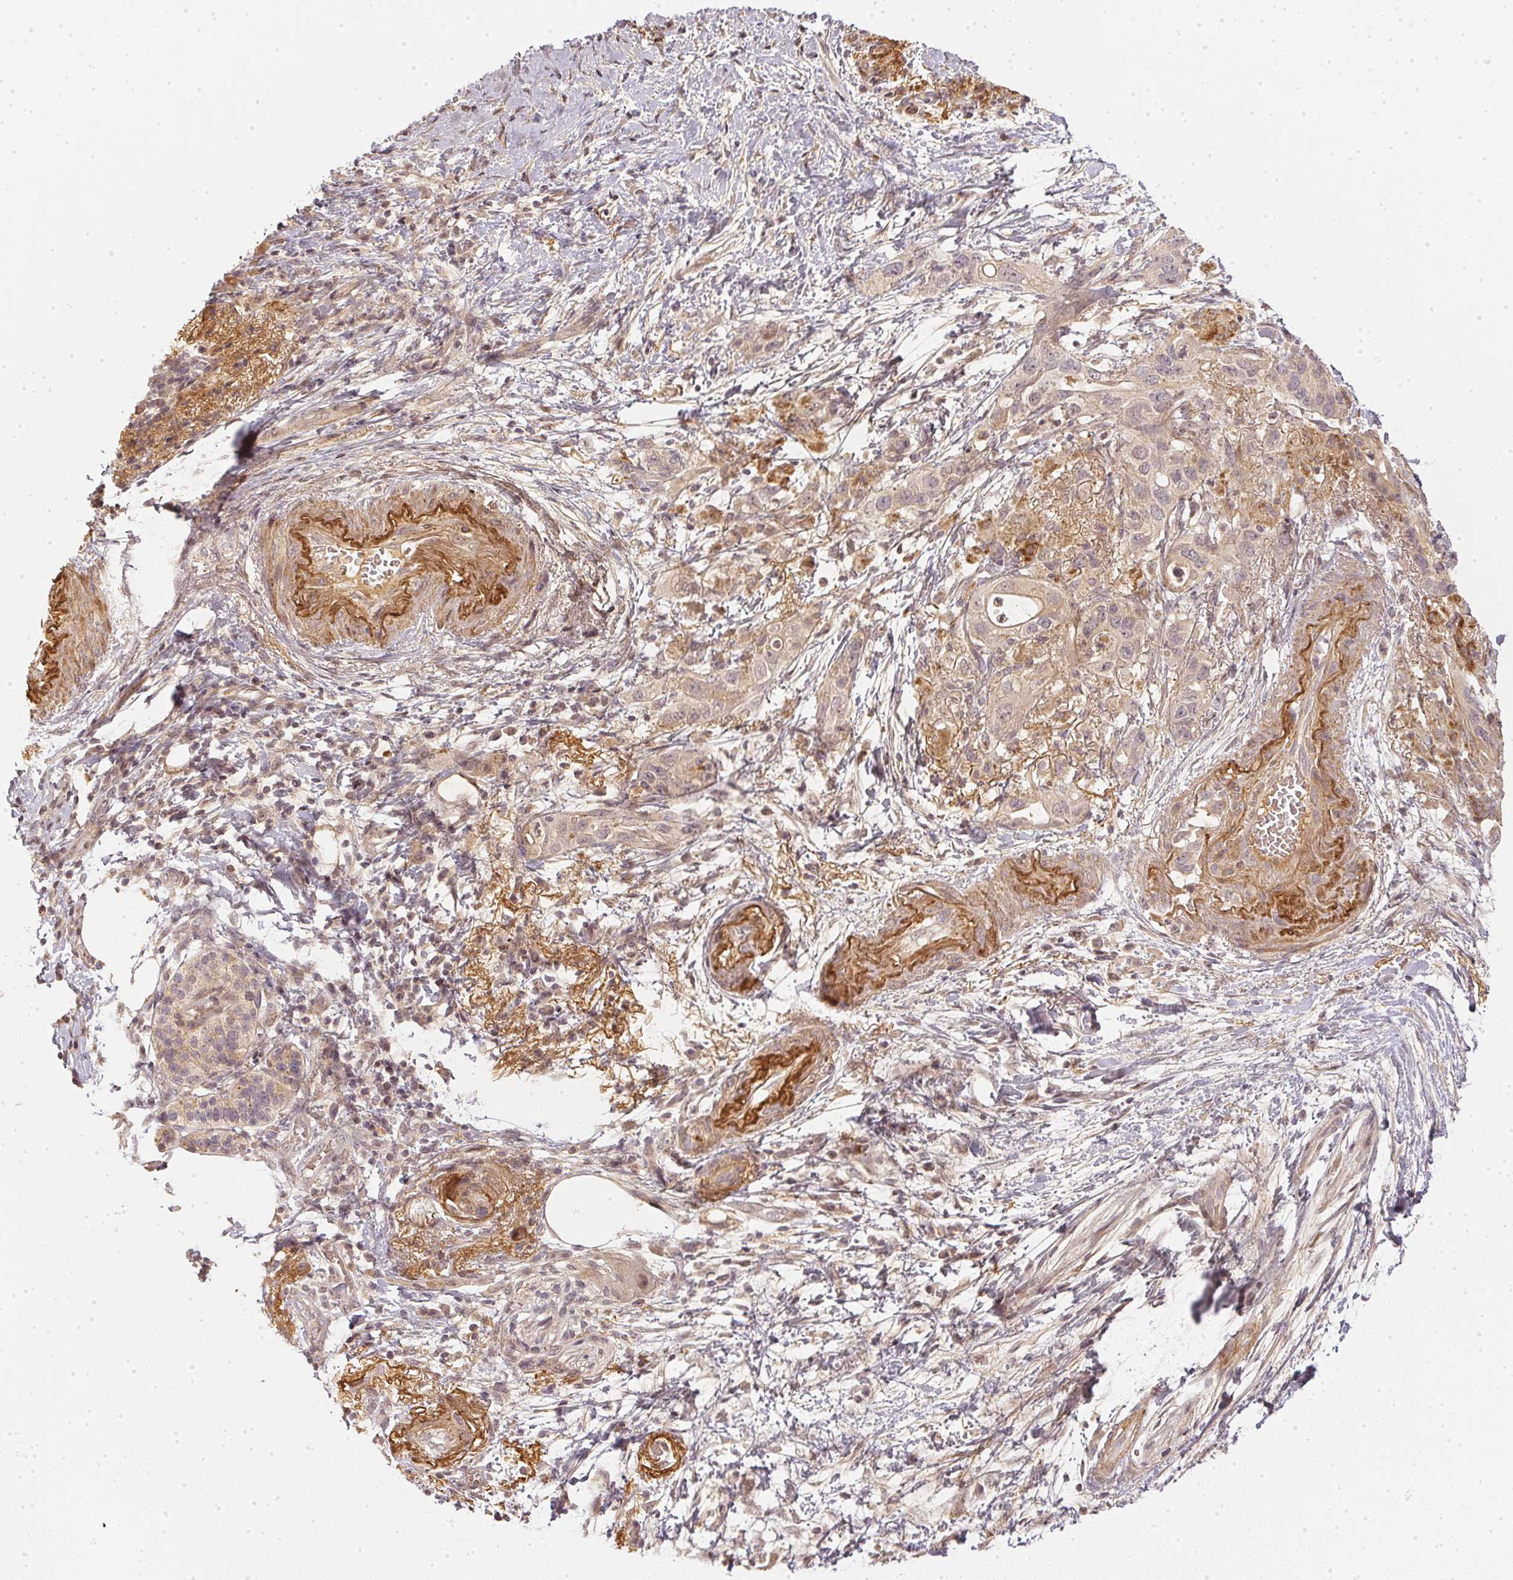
{"staining": {"intensity": "negative", "quantity": "none", "location": "none"}, "tissue": "pancreatic cancer", "cell_type": "Tumor cells", "image_type": "cancer", "snomed": [{"axis": "morphology", "description": "Adenocarcinoma, NOS"}, {"axis": "topography", "description": "Pancreas"}], "caption": "IHC image of human adenocarcinoma (pancreatic) stained for a protein (brown), which reveals no staining in tumor cells. (DAB (3,3'-diaminobenzidine) IHC, high magnification).", "gene": "SERPINE1", "patient": {"sex": "female", "age": 72}}